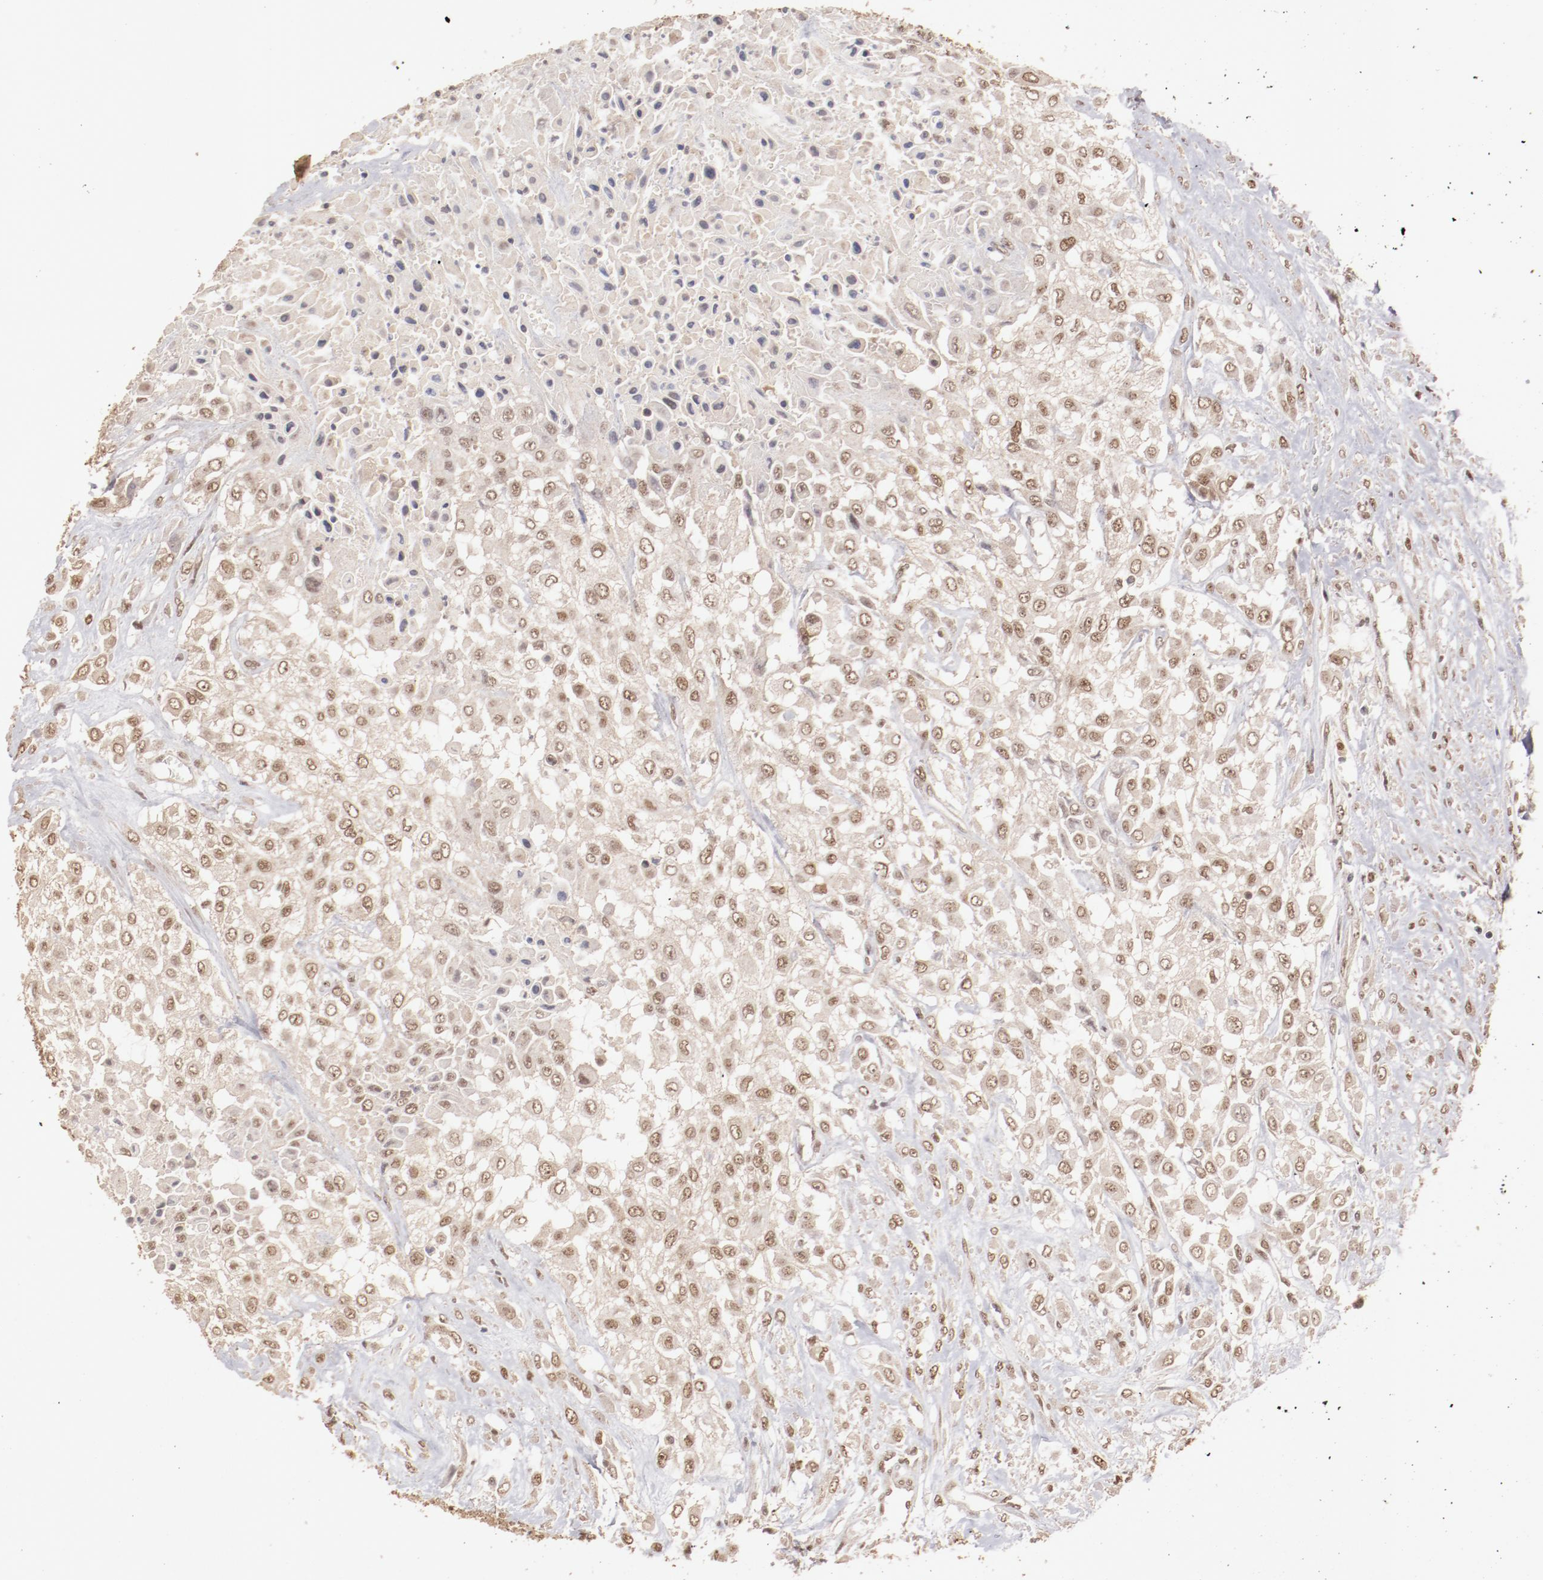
{"staining": {"intensity": "moderate", "quantity": ">75%", "location": "cytoplasmic/membranous,nuclear"}, "tissue": "urothelial cancer", "cell_type": "Tumor cells", "image_type": "cancer", "snomed": [{"axis": "morphology", "description": "Urothelial carcinoma, High grade"}, {"axis": "topography", "description": "Urinary bladder"}], "caption": "High-grade urothelial carcinoma stained with immunohistochemistry displays moderate cytoplasmic/membranous and nuclear staining in approximately >75% of tumor cells.", "gene": "CLOCK", "patient": {"sex": "male", "age": 57}}